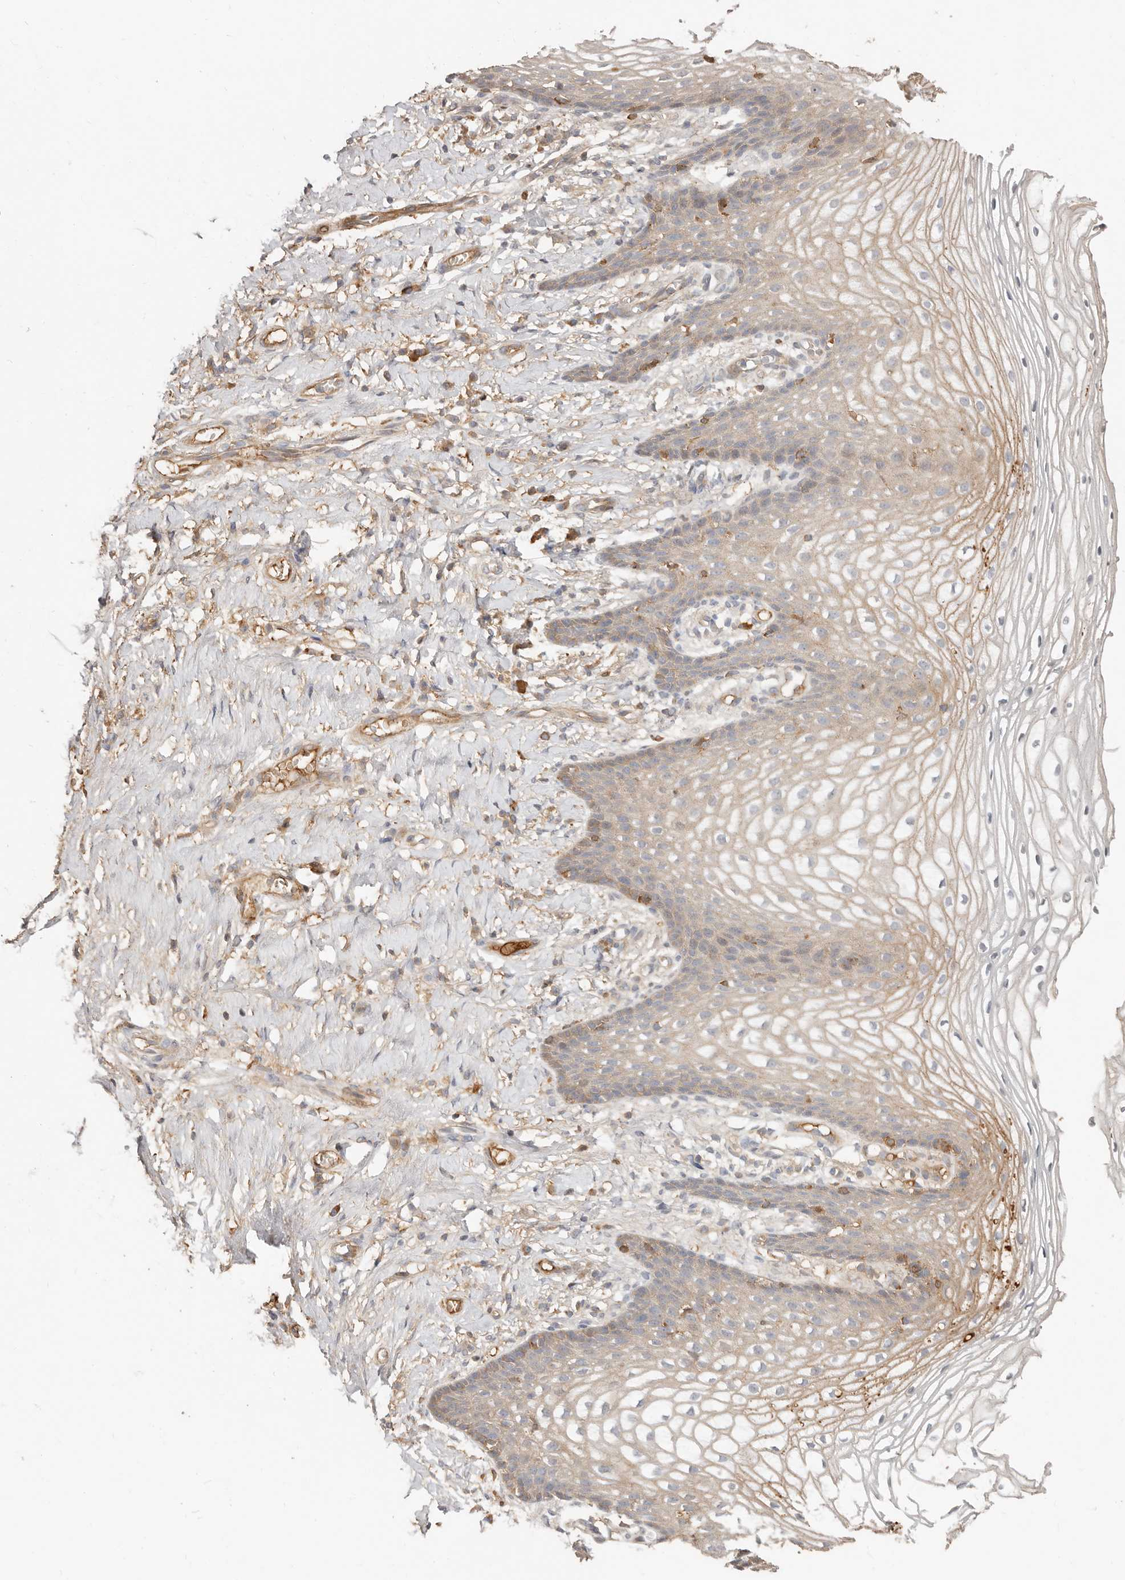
{"staining": {"intensity": "weak", "quantity": "25%-75%", "location": "cytoplasmic/membranous"}, "tissue": "vagina", "cell_type": "Squamous epithelial cells", "image_type": "normal", "snomed": [{"axis": "morphology", "description": "Normal tissue, NOS"}, {"axis": "topography", "description": "Vagina"}], "caption": "Human vagina stained with a brown dye exhibits weak cytoplasmic/membranous positive positivity in approximately 25%-75% of squamous epithelial cells.", "gene": "MTFR2", "patient": {"sex": "female", "age": 60}}